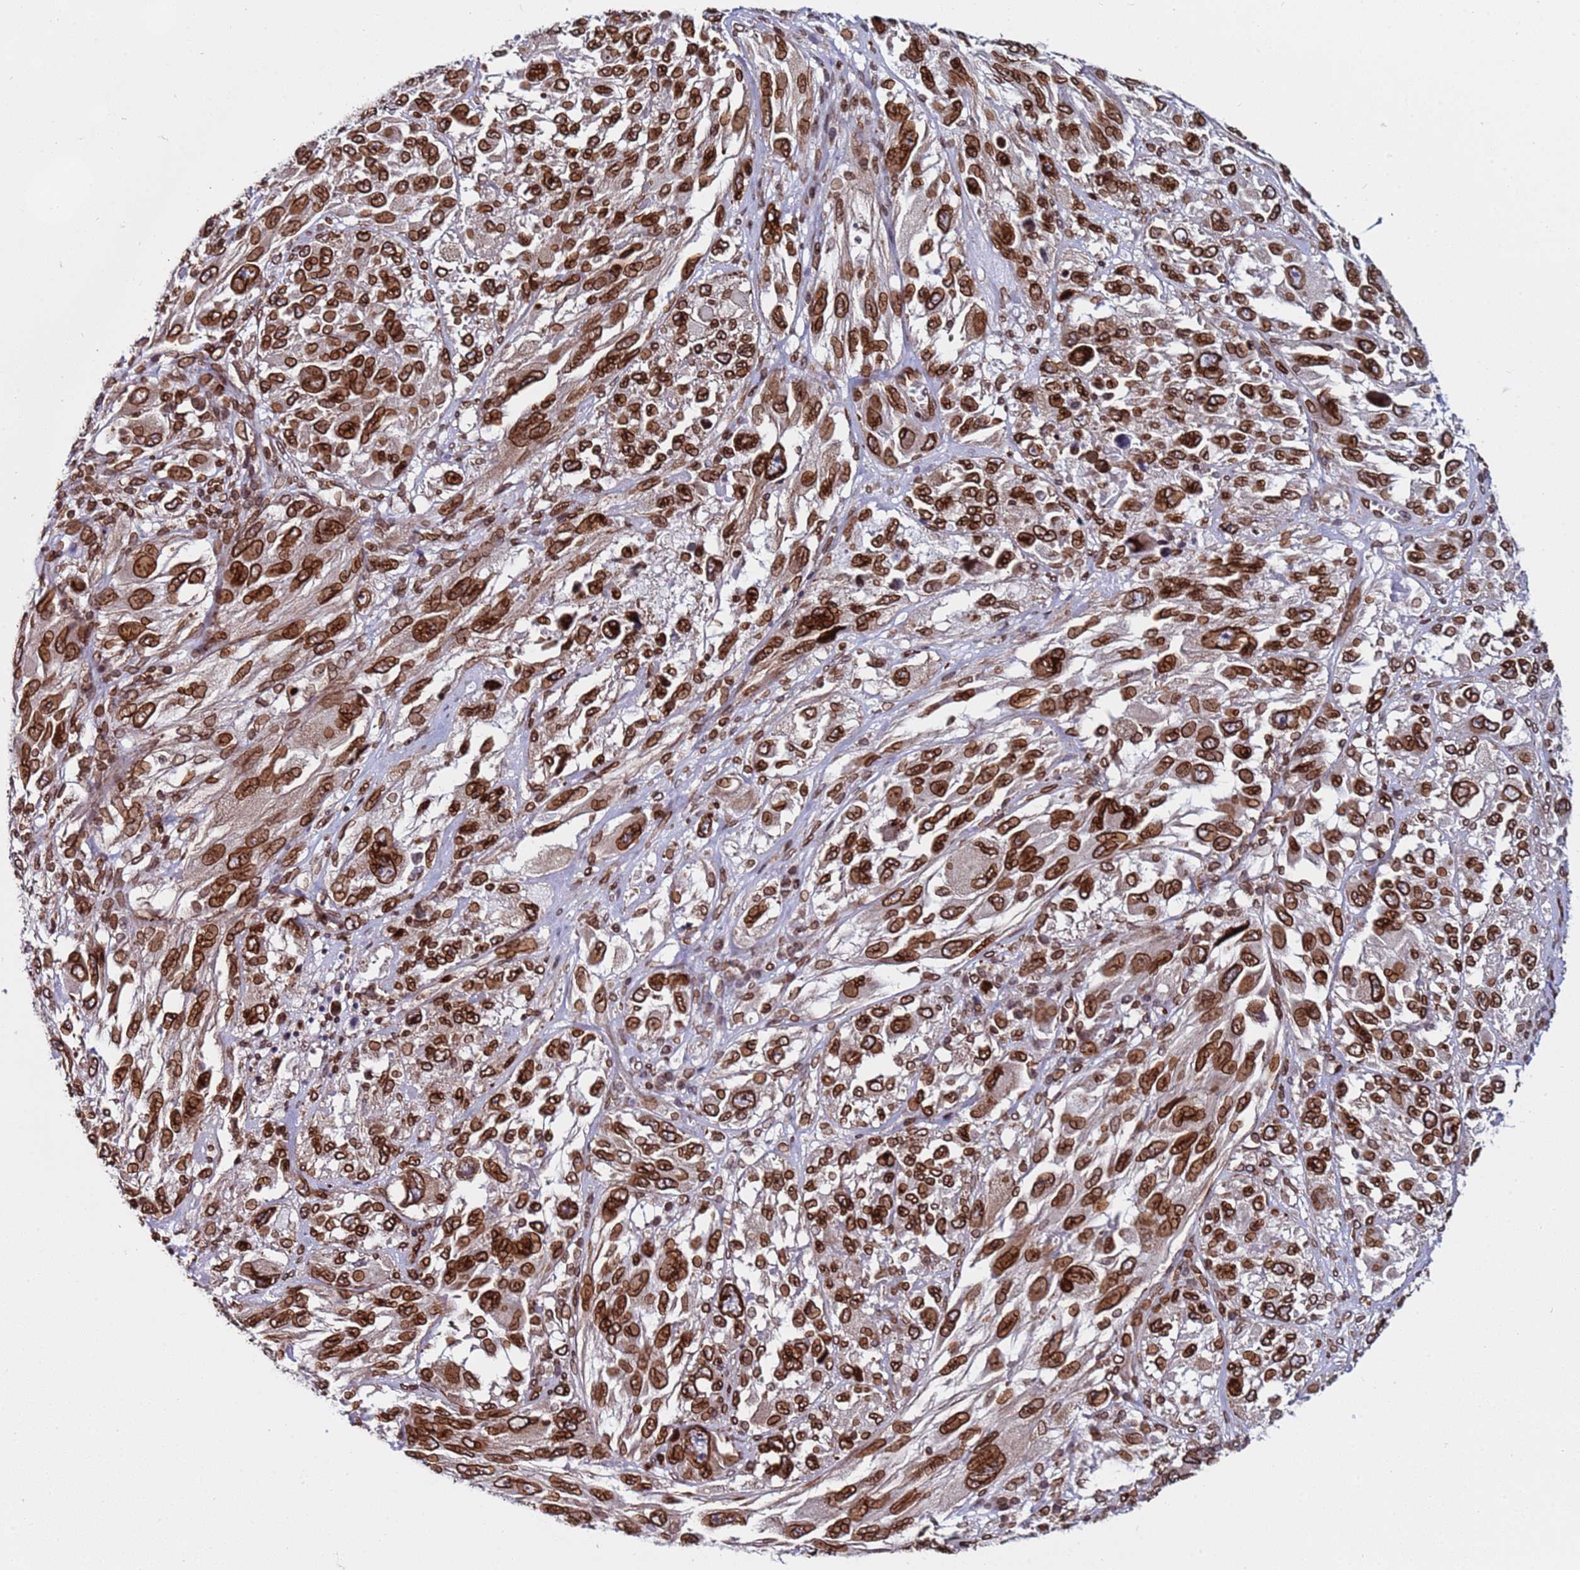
{"staining": {"intensity": "strong", "quantity": ">75%", "location": "cytoplasmic/membranous,nuclear"}, "tissue": "melanoma", "cell_type": "Tumor cells", "image_type": "cancer", "snomed": [{"axis": "morphology", "description": "Malignant melanoma, NOS"}, {"axis": "topography", "description": "Skin"}], "caption": "Protein expression analysis of malignant melanoma exhibits strong cytoplasmic/membranous and nuclear positivity in approximately >75% of tumor cells. The protein is stained brown, and the nuclei are stained in blue (DAB (3,3'-diaminobenzidine) IHC with brightfield microscopy, high magnification).", "gene": "TOR1AIP1", "patient": {"sex": "female", "age": 91}}